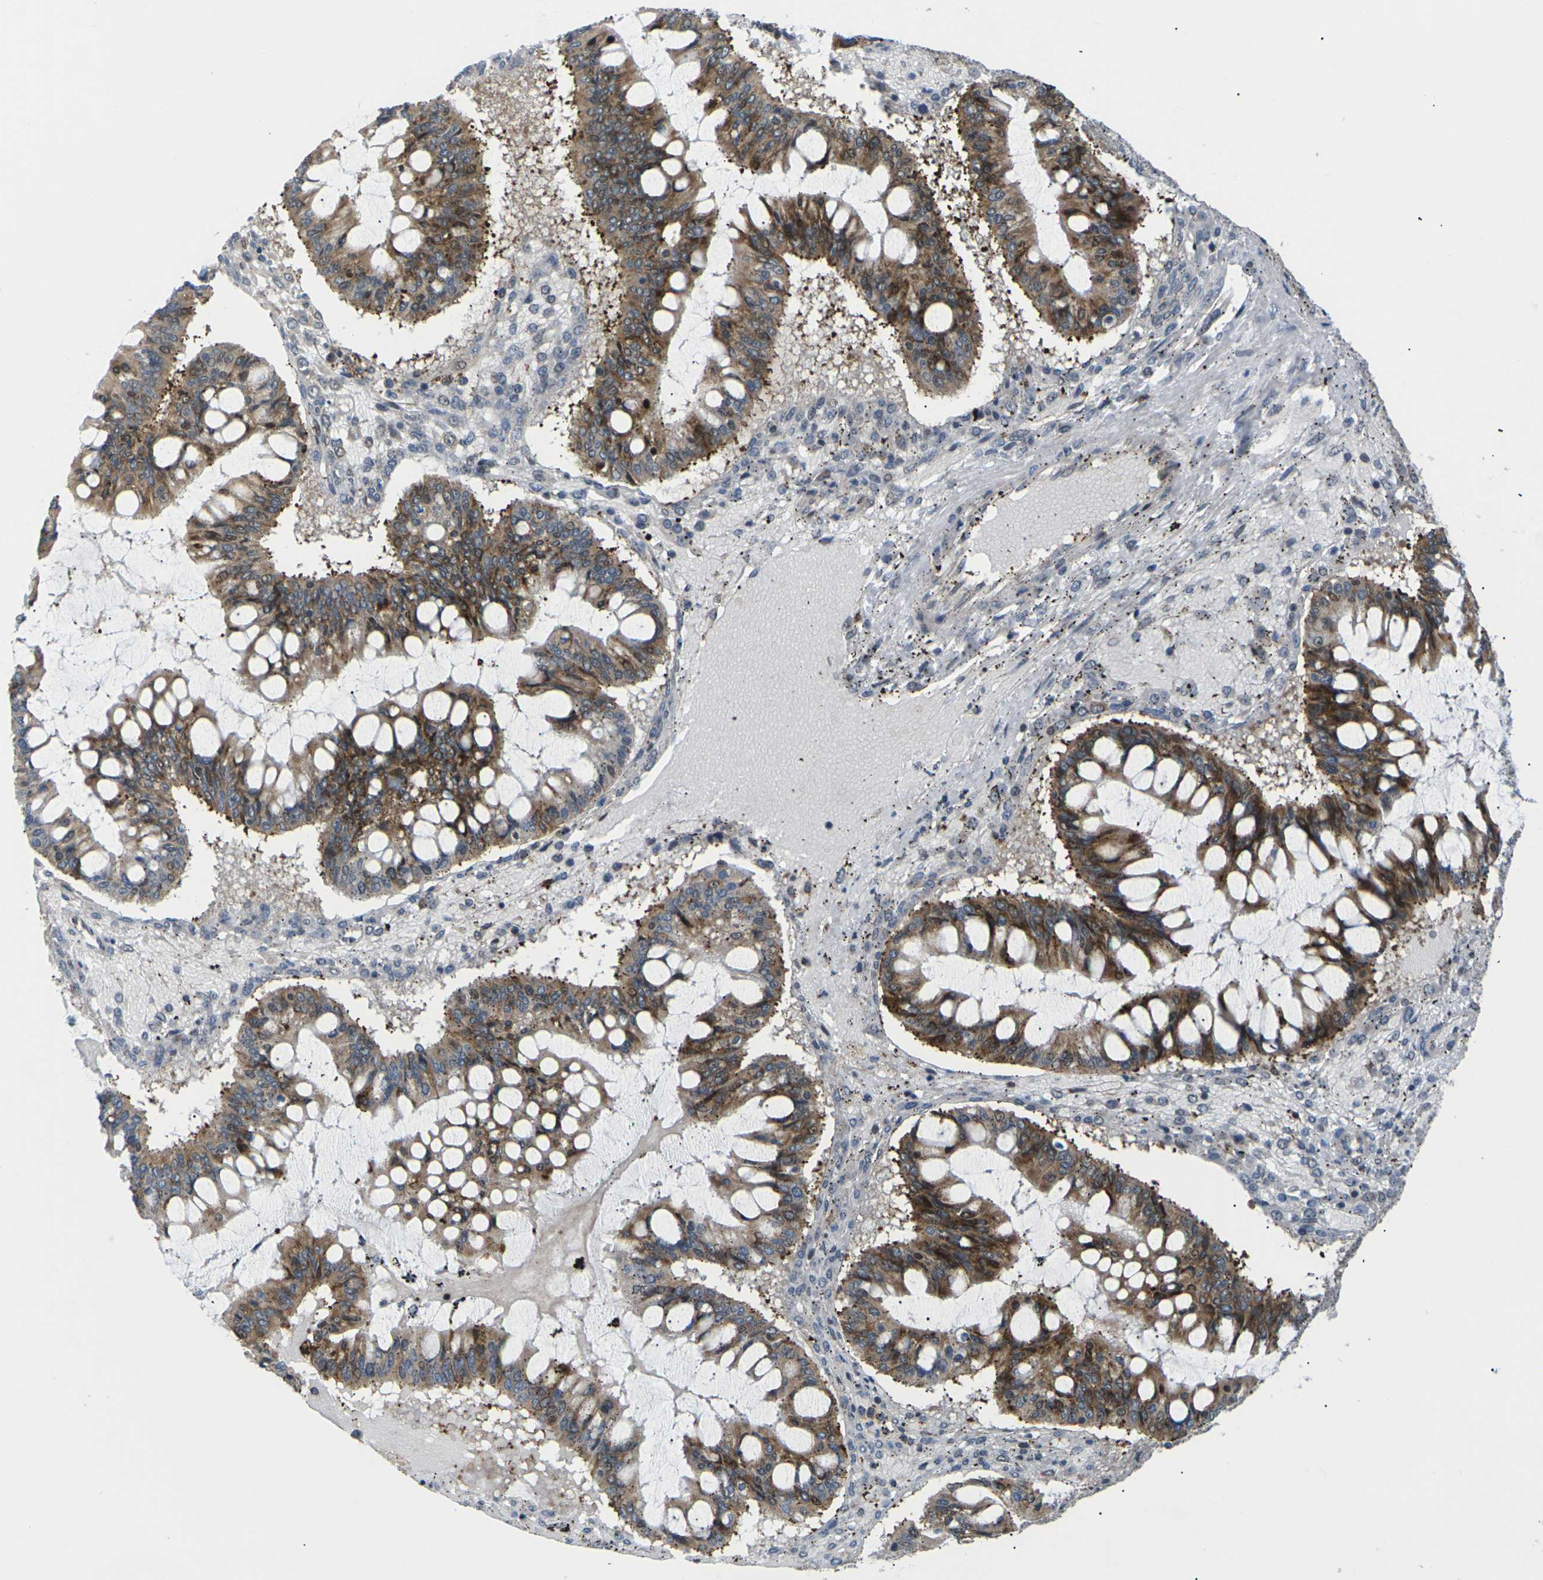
{"staining": {"intensity": "moderate", "quantity": ">75%", "location": "cytoplasmic/membranous"}, "tissue": "ovarian cancer", "cell_type": "Tumor cells", "image_type": "cancer", "snomed": [{"axis": "morphology", "description": "Cystadenocarcinoma, mucinous, NOS"}, {"axis": "topography", "description": "Ovary"}], "caption": "Ovarian mucinous cystadenocarcinoma stained with a brown dye exhibits moderate cytoplasmic/membranous positive staining in approximately >75% of tumor cells.", "gene": "RPS6KA3", "patient": {"sex": "female", "age": 73}}